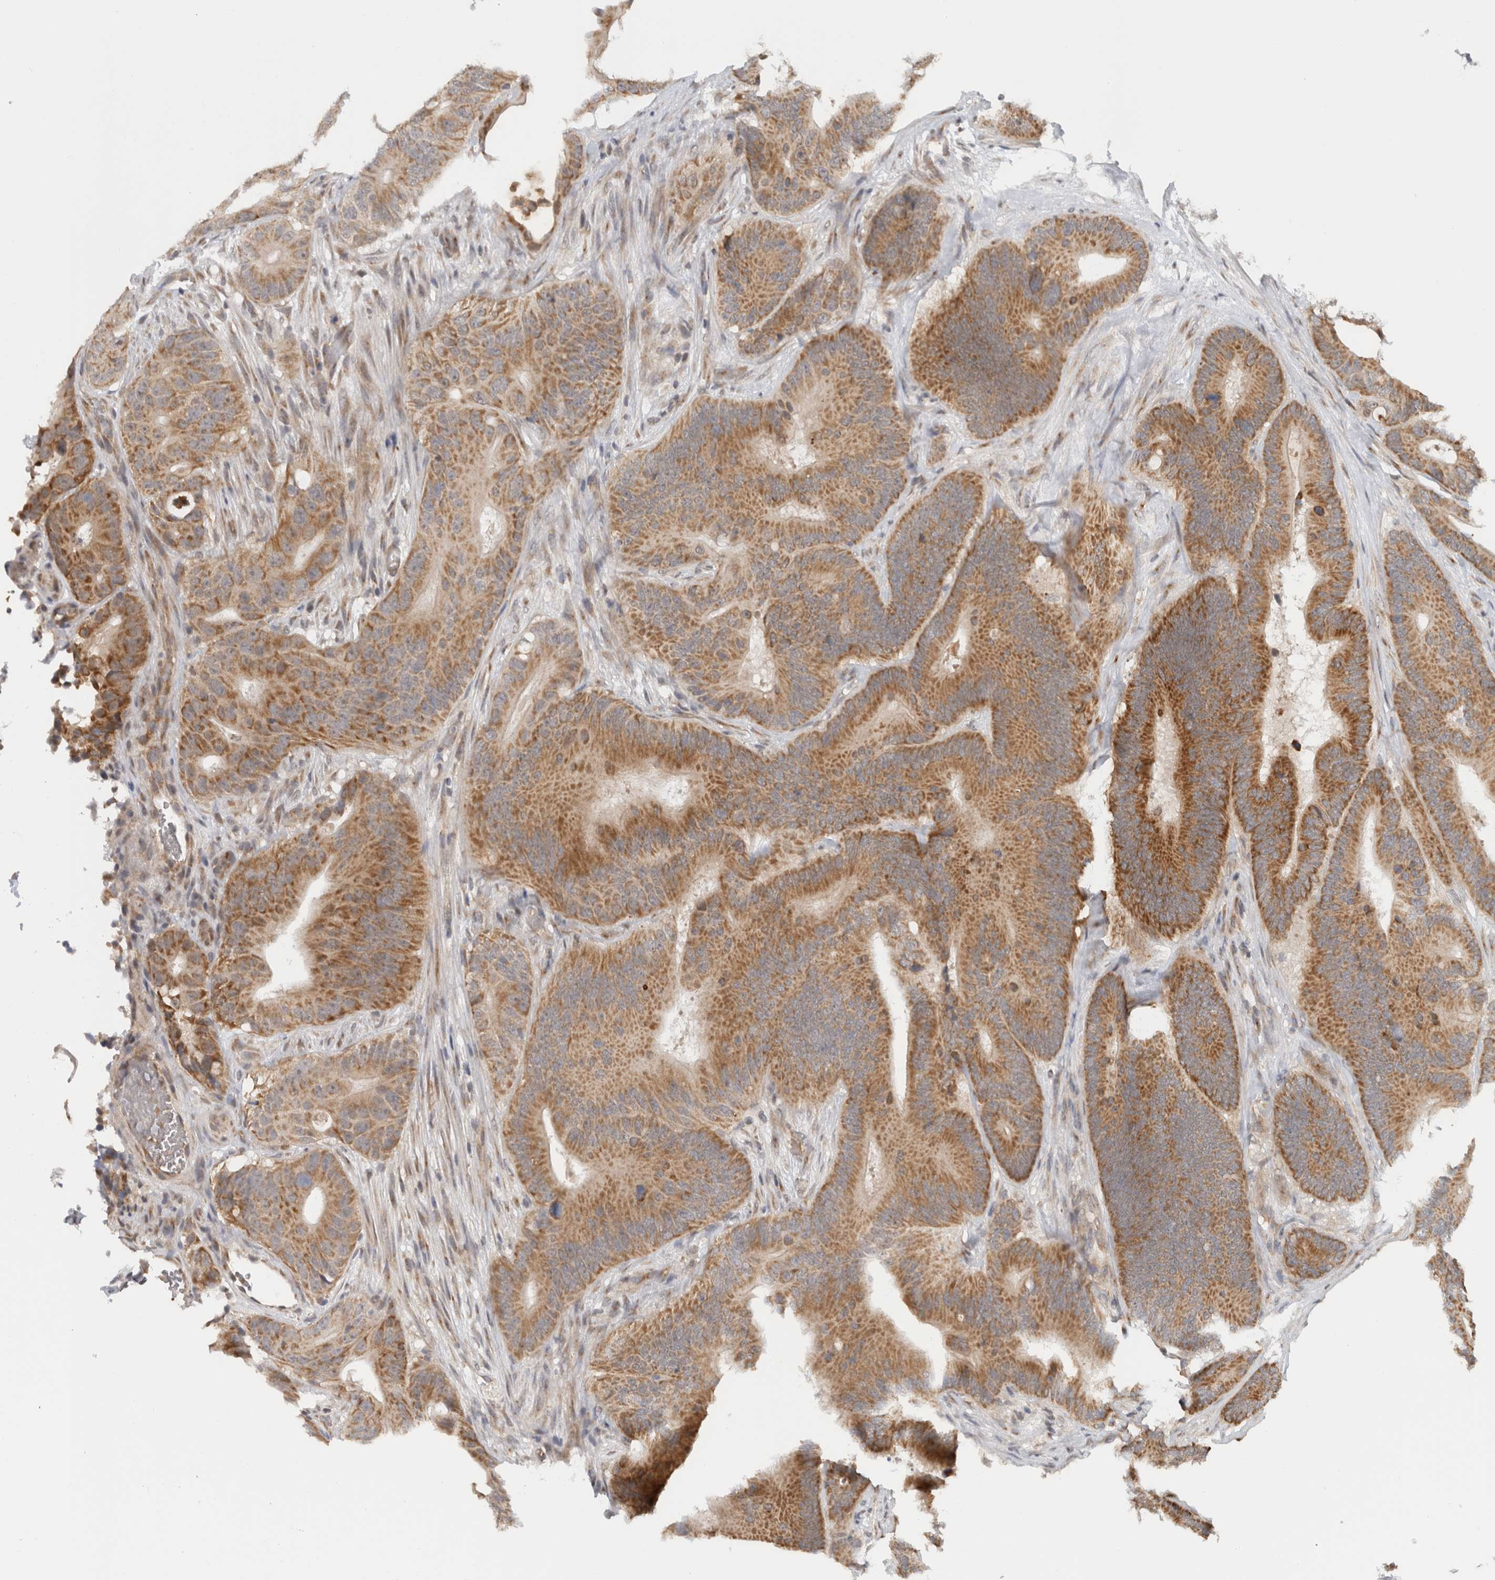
{"staining": {"intensity": "strong", "quantity": ">75%", "location": "cytoplasmic/membranous"}, "tissue": "colorectal cancer", "cell_type": "Tumor cells", "image_type": "cancer", "snomed": [{"axis": "morphology", "description": "Adenocarcinoma, NOS"}, {"axis": "topography", "description": "Colon"}], "caption": "Protein staining of colorectal cancer (adenocarcinoma) tissue exhibits strong cytoplasmic/membranous staining in about >75% of tumor cells. The protein of interest is stained brown, and the nuclei are stained in blue (DAB IHC with brightfield microscopy, high magnification).", "gene": "CMC2", "patient": {"sex": "male", "age": 83}}